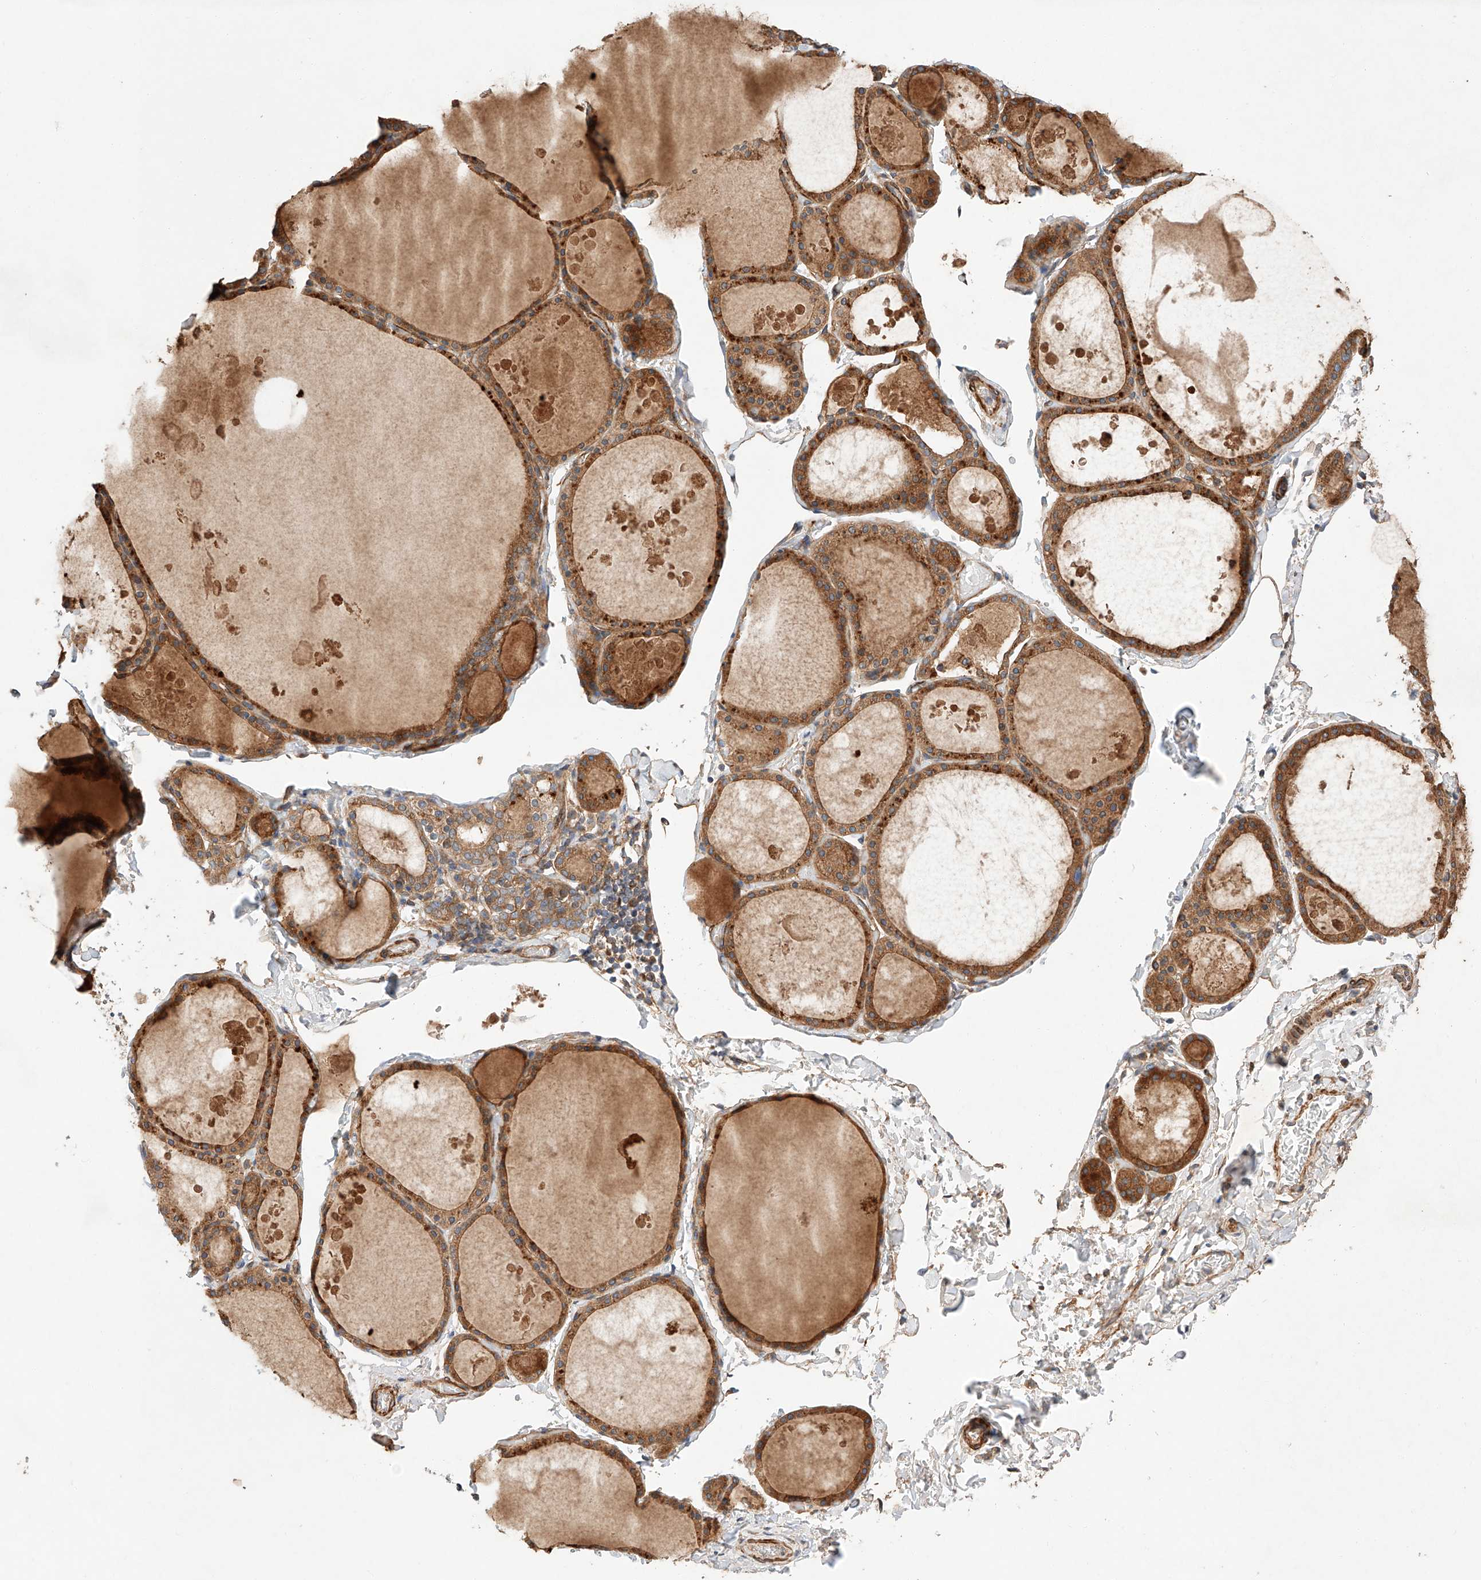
{"staining": {"intensity": "moderate", "quantity": ">75%", "location": "cytoplasmic/membranous"}, "tissue": "thyroid gland", "cell_type": "Glandular cells", "image_type": "normal", "snomed": [{"axis": "morphology", "description": "Normal tissue, NOS"}, {"axis": "topography", "description": "Thyroid gland"}], "caption": "IHC micrograph of benign thyroid gland: human thyroid gland stained using immunohistochemistry (IHC) exhibits medium levels of moderate protein expression localized specifically in the cytoplasmic/membranous of glandular cells, appearing as a cytoplasmic/membranous brown color.", "gene": "RAB23", "patient": {"sex": "male", "age": 56}}